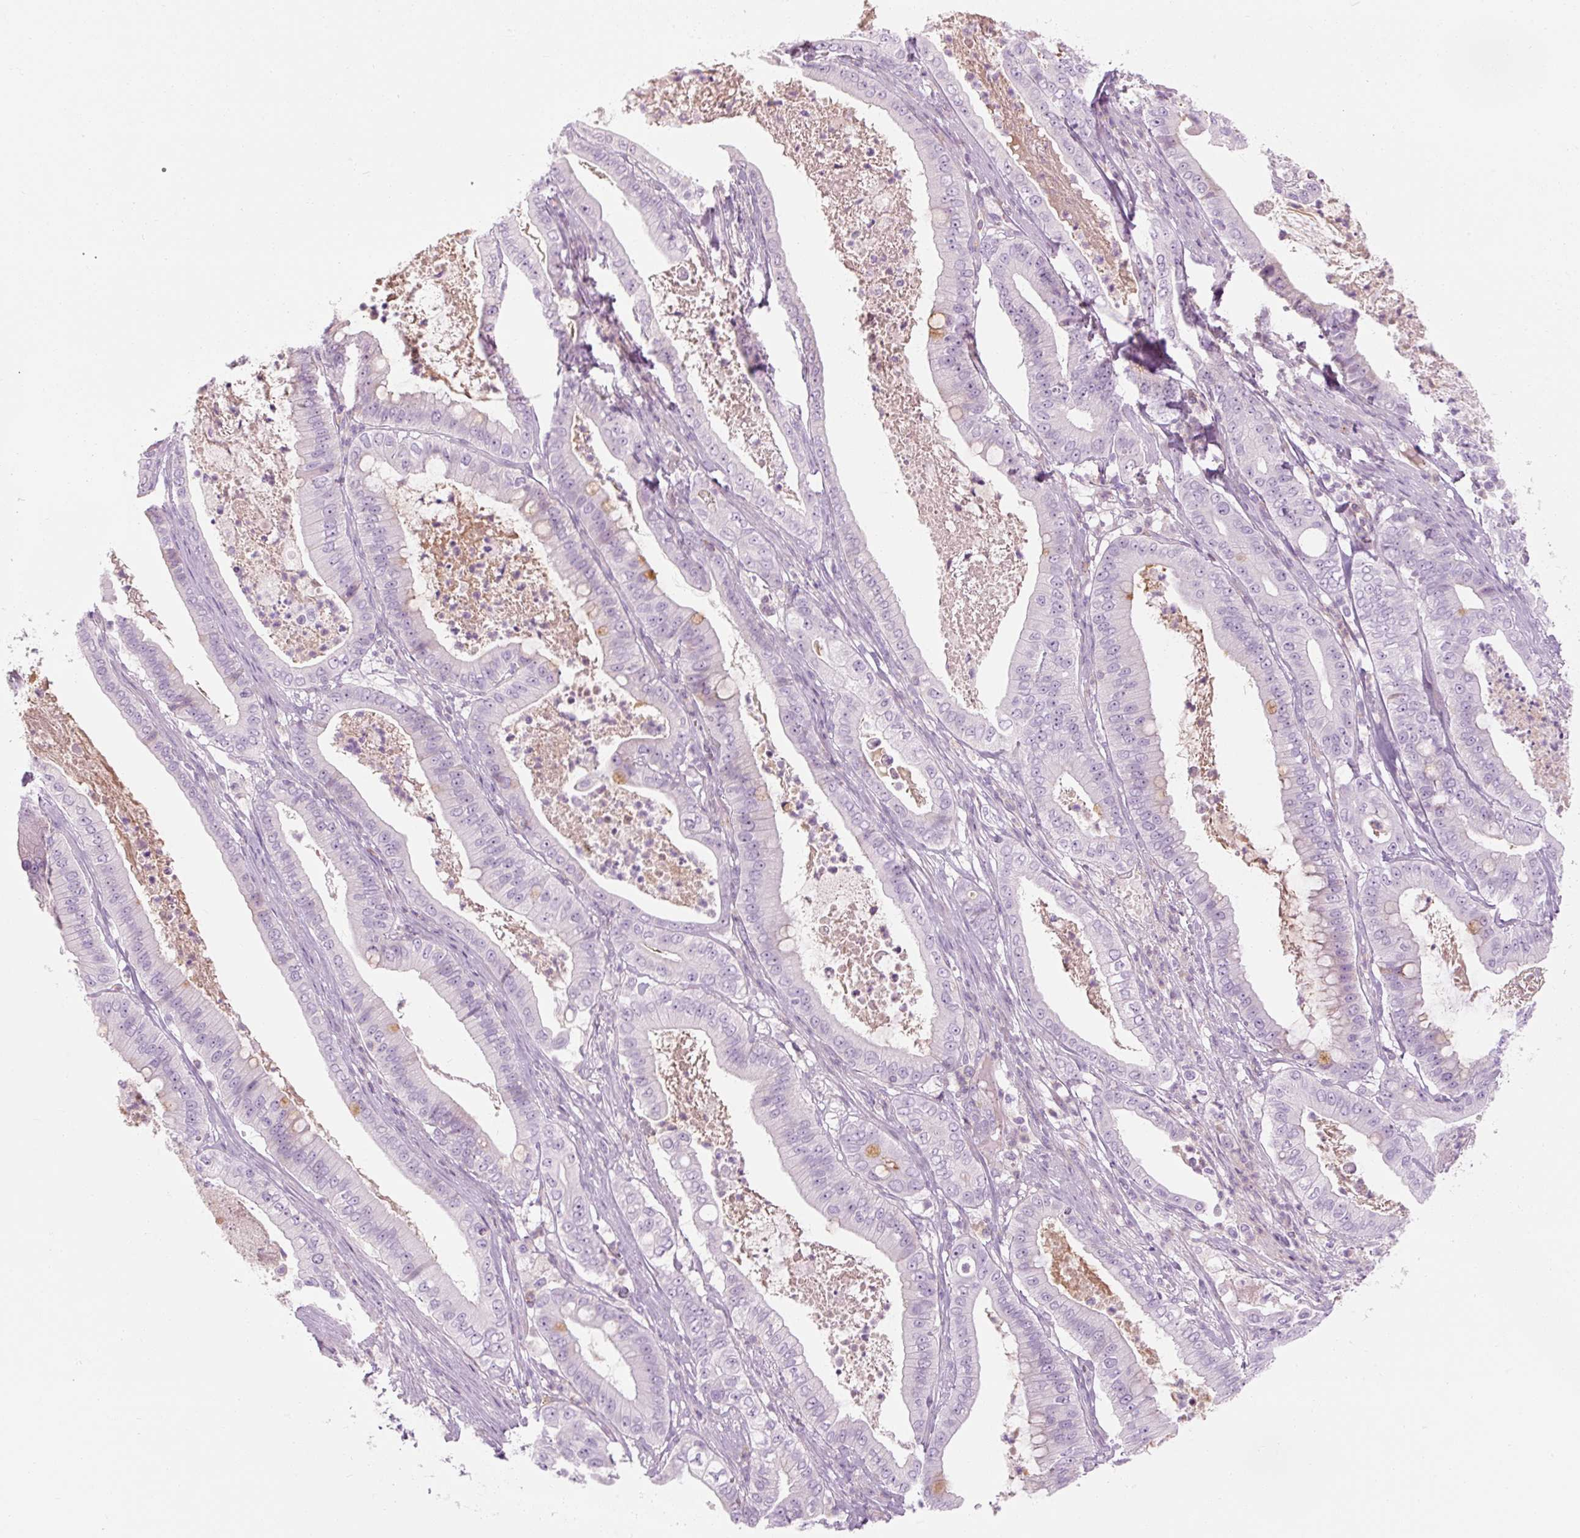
{"staining": {"intensity": "negative", "quantity": "none", "location": "none"}, "tissue": "pancreatic cancer", "cell_type": "Tumor cells", "image_type": "cancer", "snomed": [{"axis": "morphology", "description": "Adenocarcinoma, NOS"}, {"axis": "topography", "description": "Pancreas"}], "caption": "There is no significant staining in tumor cells of pancreatic cancer (adenocarcinoma).", "gene": "TIGD2", "patient": {"sex": "male", "age": 71}}